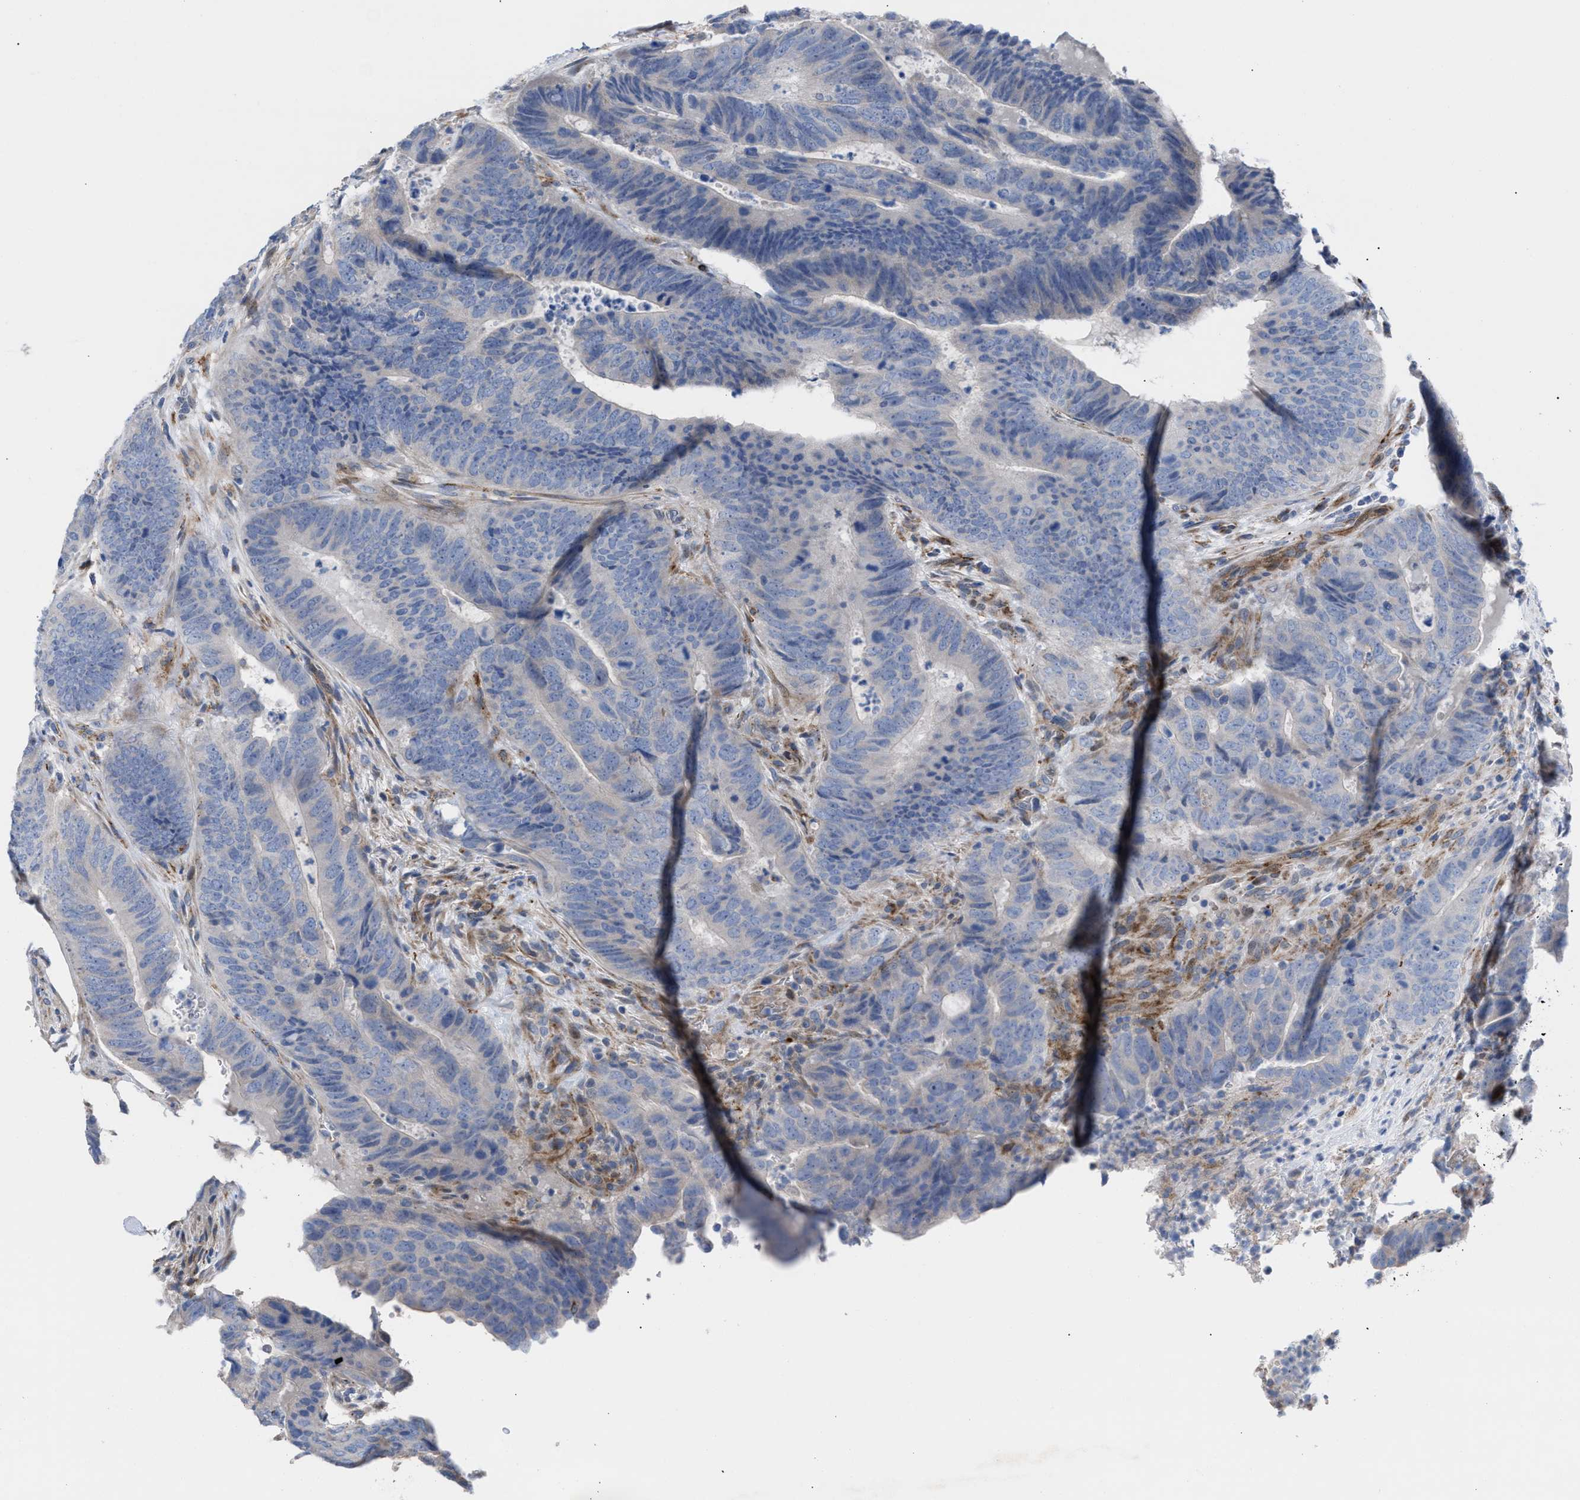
{"staining": {"intensity": "negative", "quantity": "none", "location": "none"}, "tissue": "colorectal cancer", "cell_type": "Tumor cells", "image_type": "cancer", "snomed": [{"axis": "morphology", "description": "Adenocarcinoma, NOS"}, {"axis": "topography", "description": "Colon"}], "caption": "DAB (3,3'-diaminobenzidine) immunohistochemical staining of human colorectal cancer displays no significant staining in tumor cells. (Brightfield microscopy of DAB (3,3'-diaminobenzidine) IHC at high magnification).", "gene": "SLC47A1", "patient": {"sex": "male", "age": 56}}